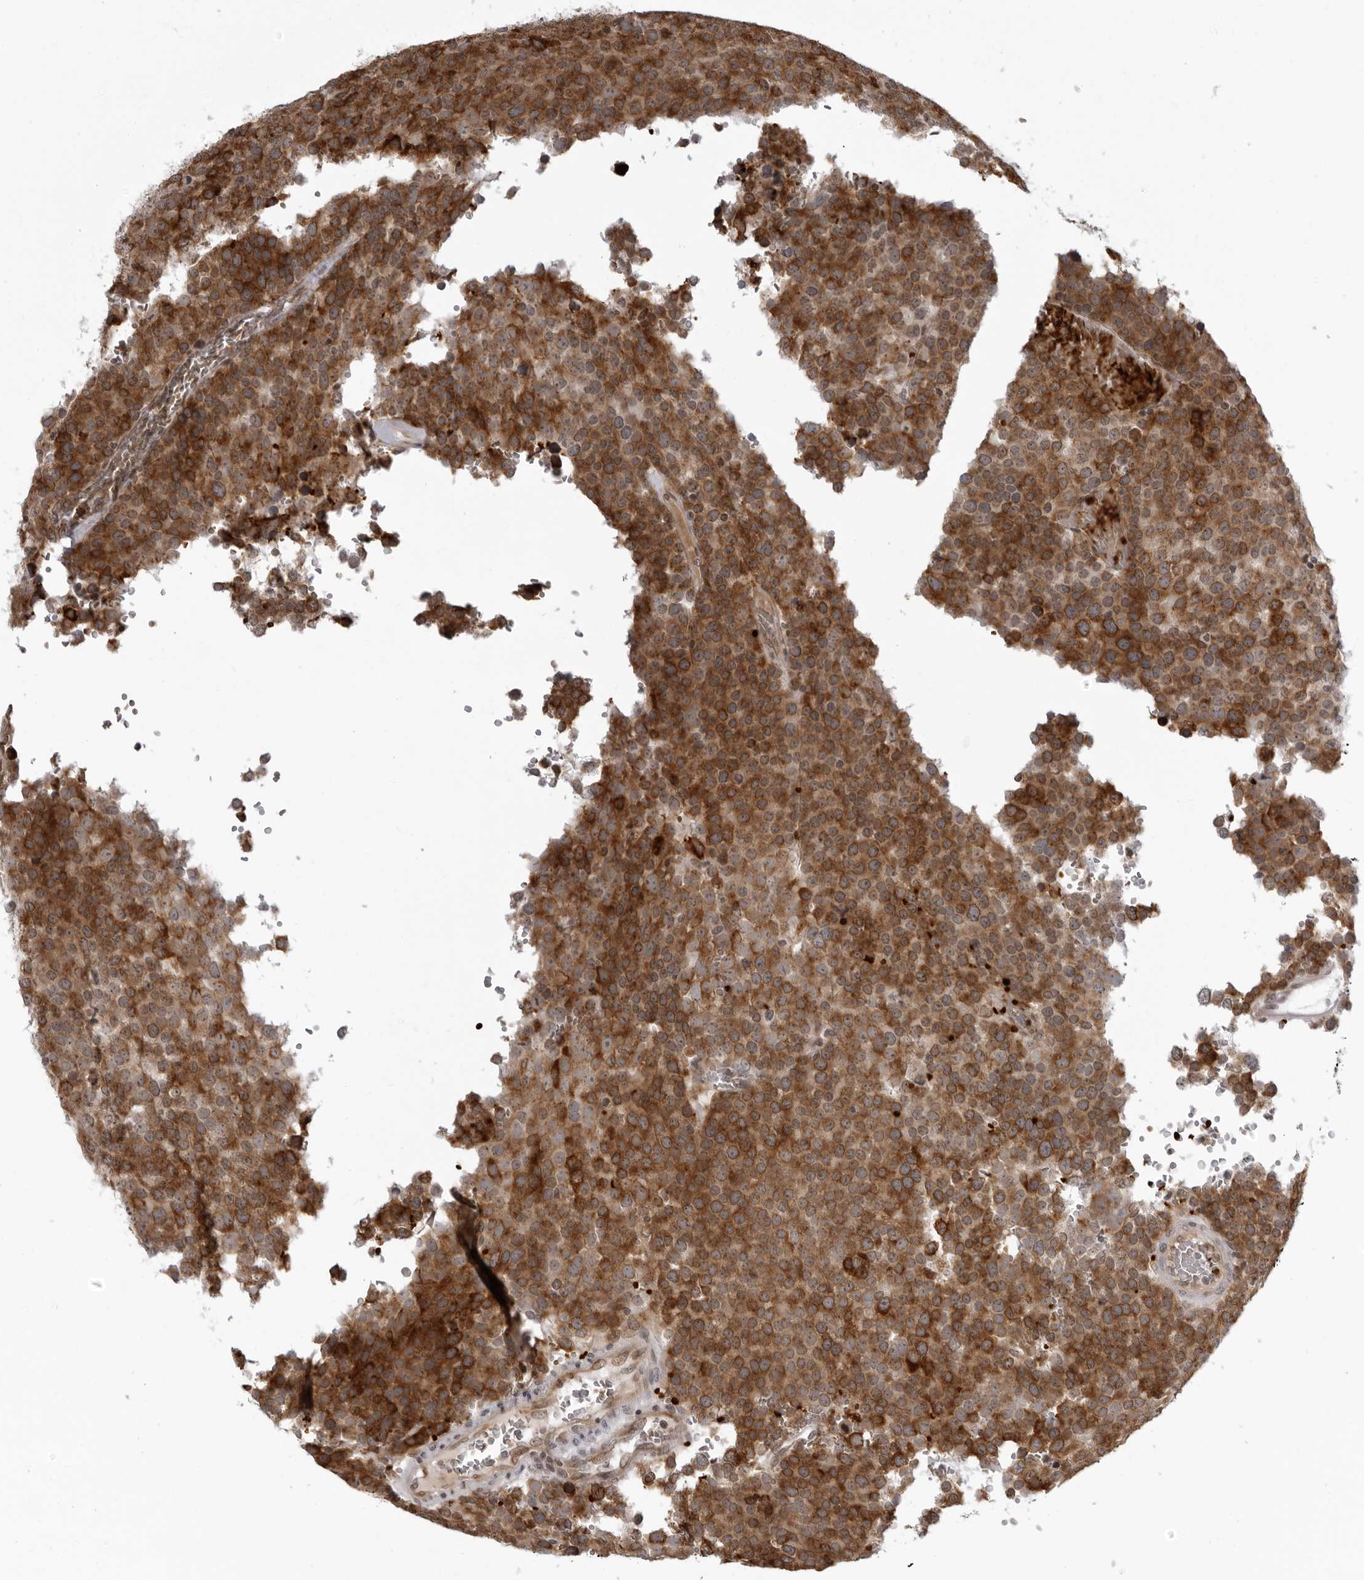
{"staining": {"intensity": "strong", "quantity": ">75%", "location": "cytoplasmic/membranous"}, "tissue": "testis cancer", "cell_type": "Tumor cells", "image_type": "cancer", "snomed": [{"axis": "morphology", "description": "Seminoma, NOS"}, {"axis": "topography", "description": "Testis"}], "caption": "A histopathology image of testis cancer (seminoma) stained for a protein reveals strong cytoplasmic/membranous brown staining in tumor cells. The protein of interest is stained brown, and the nuclei are stained in blue (DAB IHC with brightfield microscopy, high magnification).", "gene": "THOP1", "patient": {"sex": "male", "age": 71}}